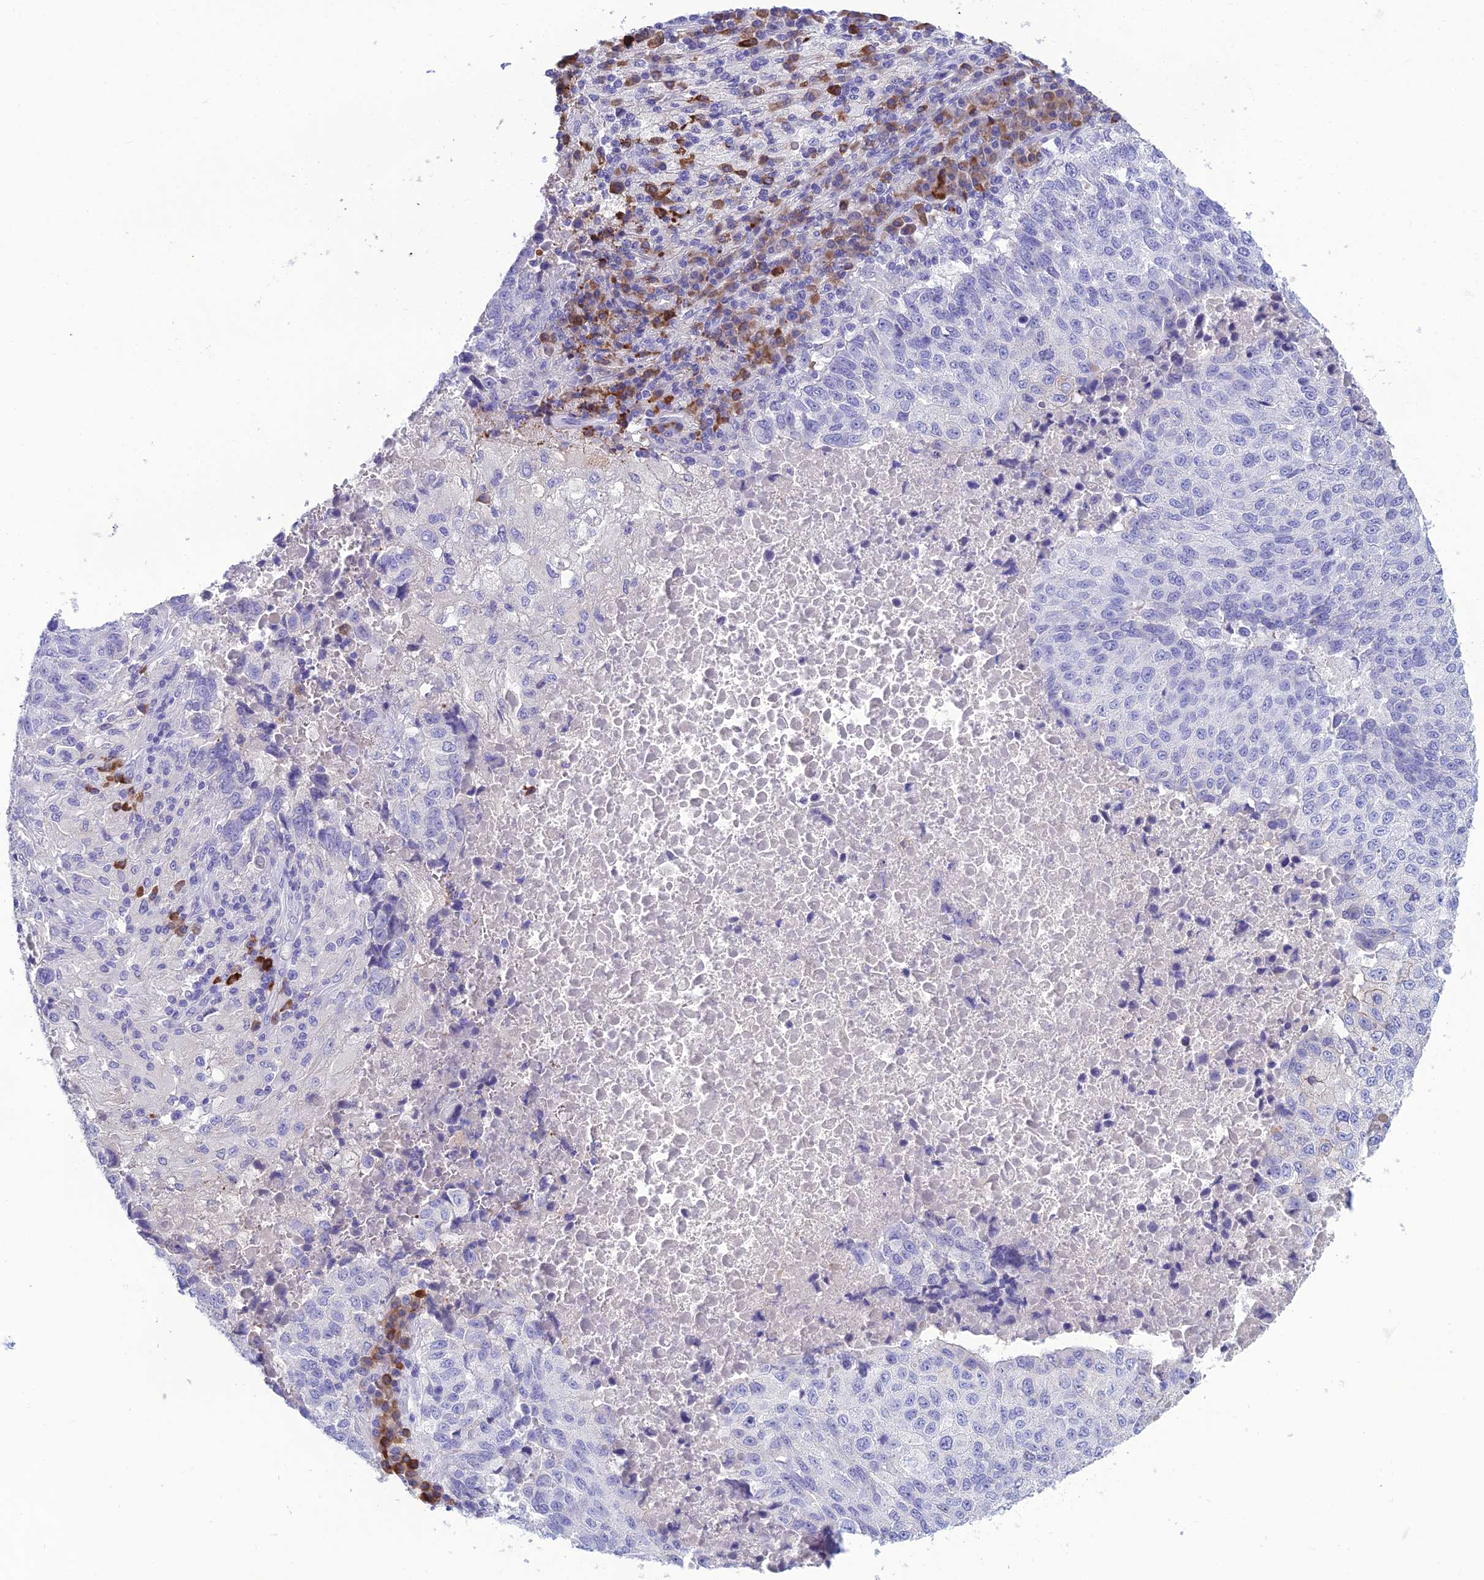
{"staining": {"intensity": "negative", "quantity": "none", "location": "none"}, "tissue": "lung cancer", "cell_type": "Tumor cells", "image_type": "cancer", "snomed": [{"axis": "morphology", "description": "Squamous cell carcinoma, NOS"}, {"axis": "topography", "description": "Lung"}], "caption": "The IHC photomicrograph has no significant staining in tumor cells of lung squamous cell carcinoma tissue.", "gene": "CRB2", "patient": {"sex": "male", "age": 73}}